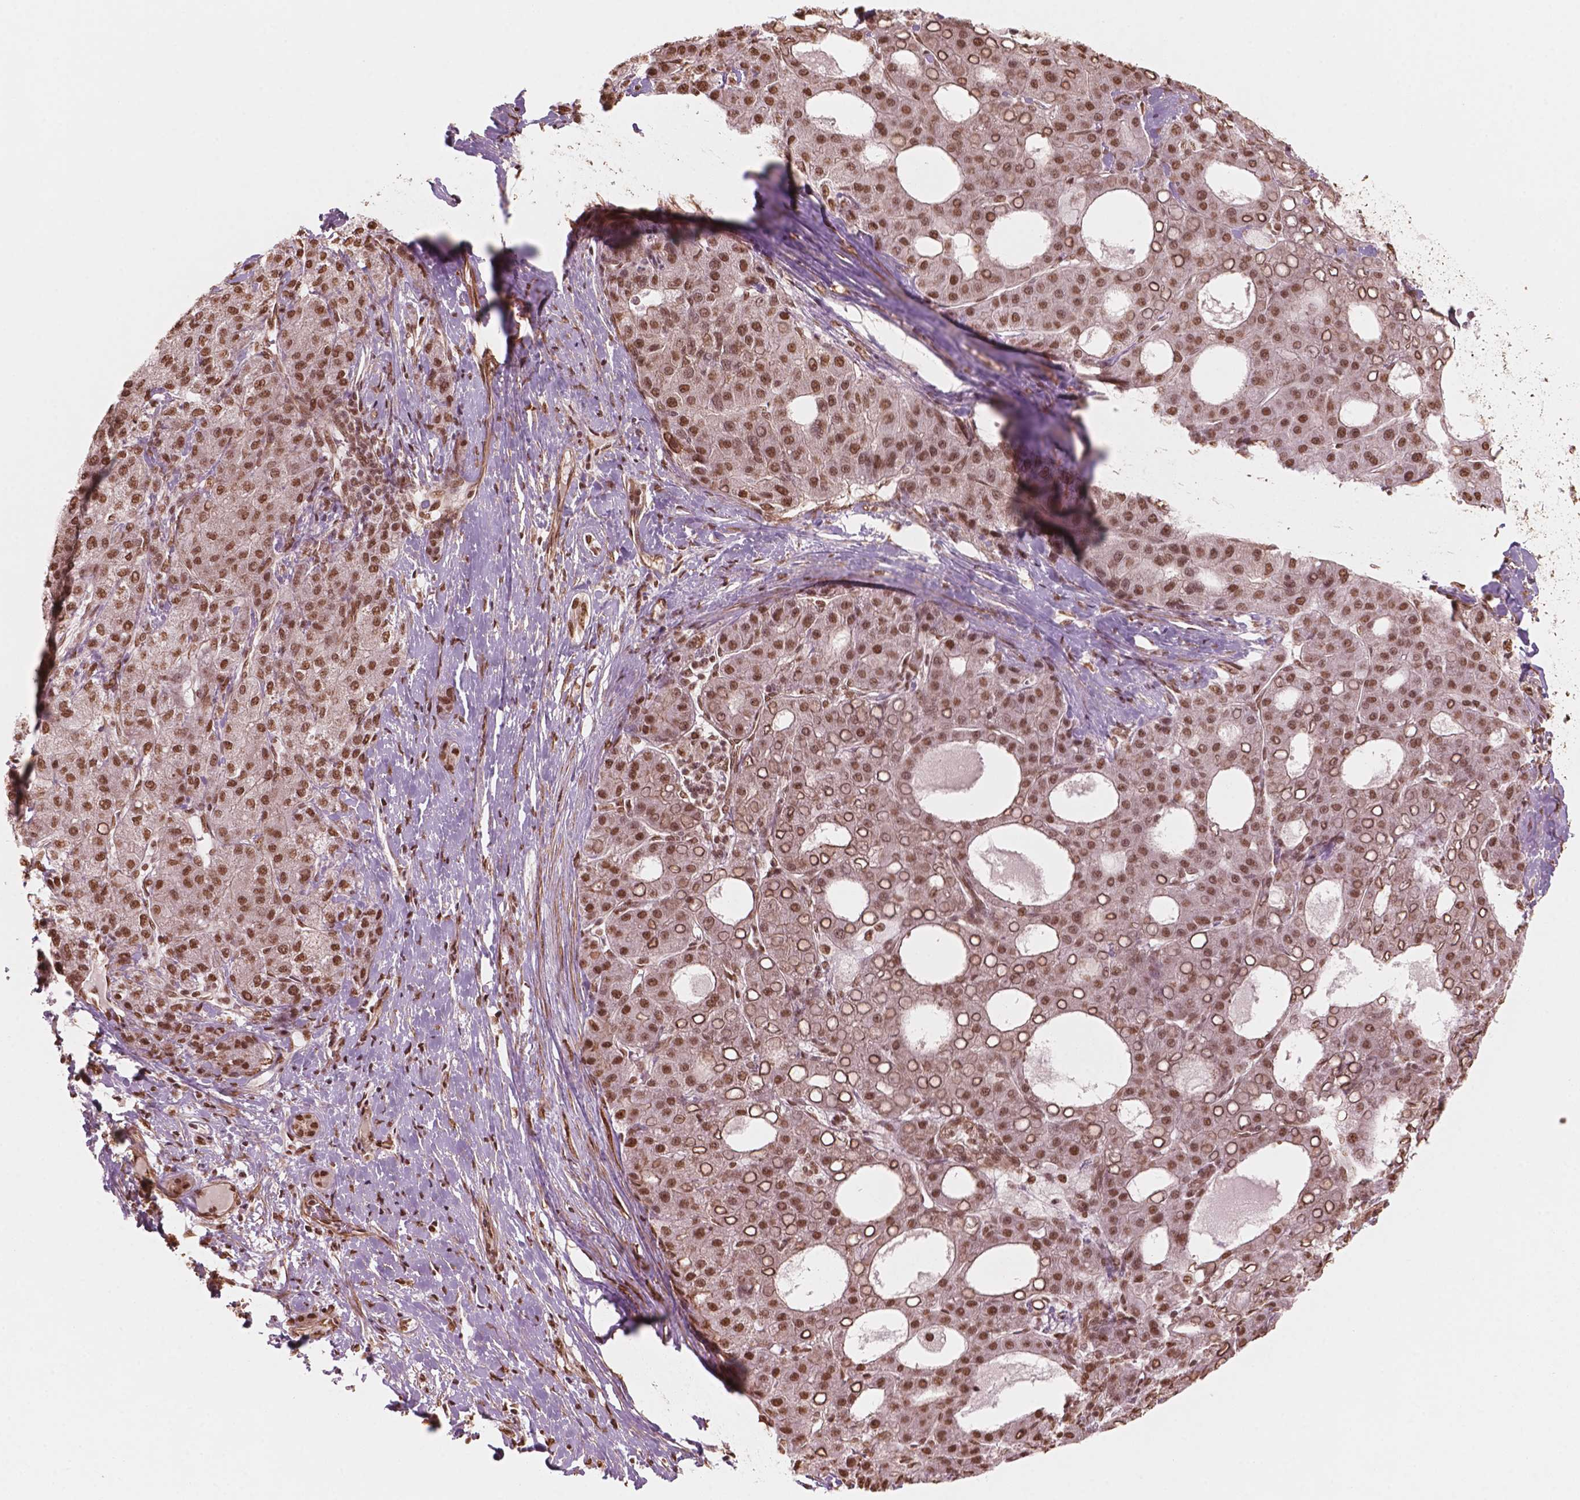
{"staining": {"intensity": "moderate", "quantity": ">75%", "location": "nuclear"}, "tissue": "liver cancer", "cell_type": "Tumor cells", "image_type": "cancer", "snomed": [{"axis": "morphology", "description": "Carcinoma, Hepatocellular, NOS"}, {"axis": "topography", "description": "Liver"}], "caption": "IHC (DAB (3,3'-diaminobenzidine)) staining of human hepatocellular carcinoma (liver) demonstrates moderate nuclear protein expression in about >75% of tumor cells. (brown staining indicates protein expression, while blue staining denotes nuclei).", "gene": "GTF3C5", "patient": {"sex": "male", "age": 65}}